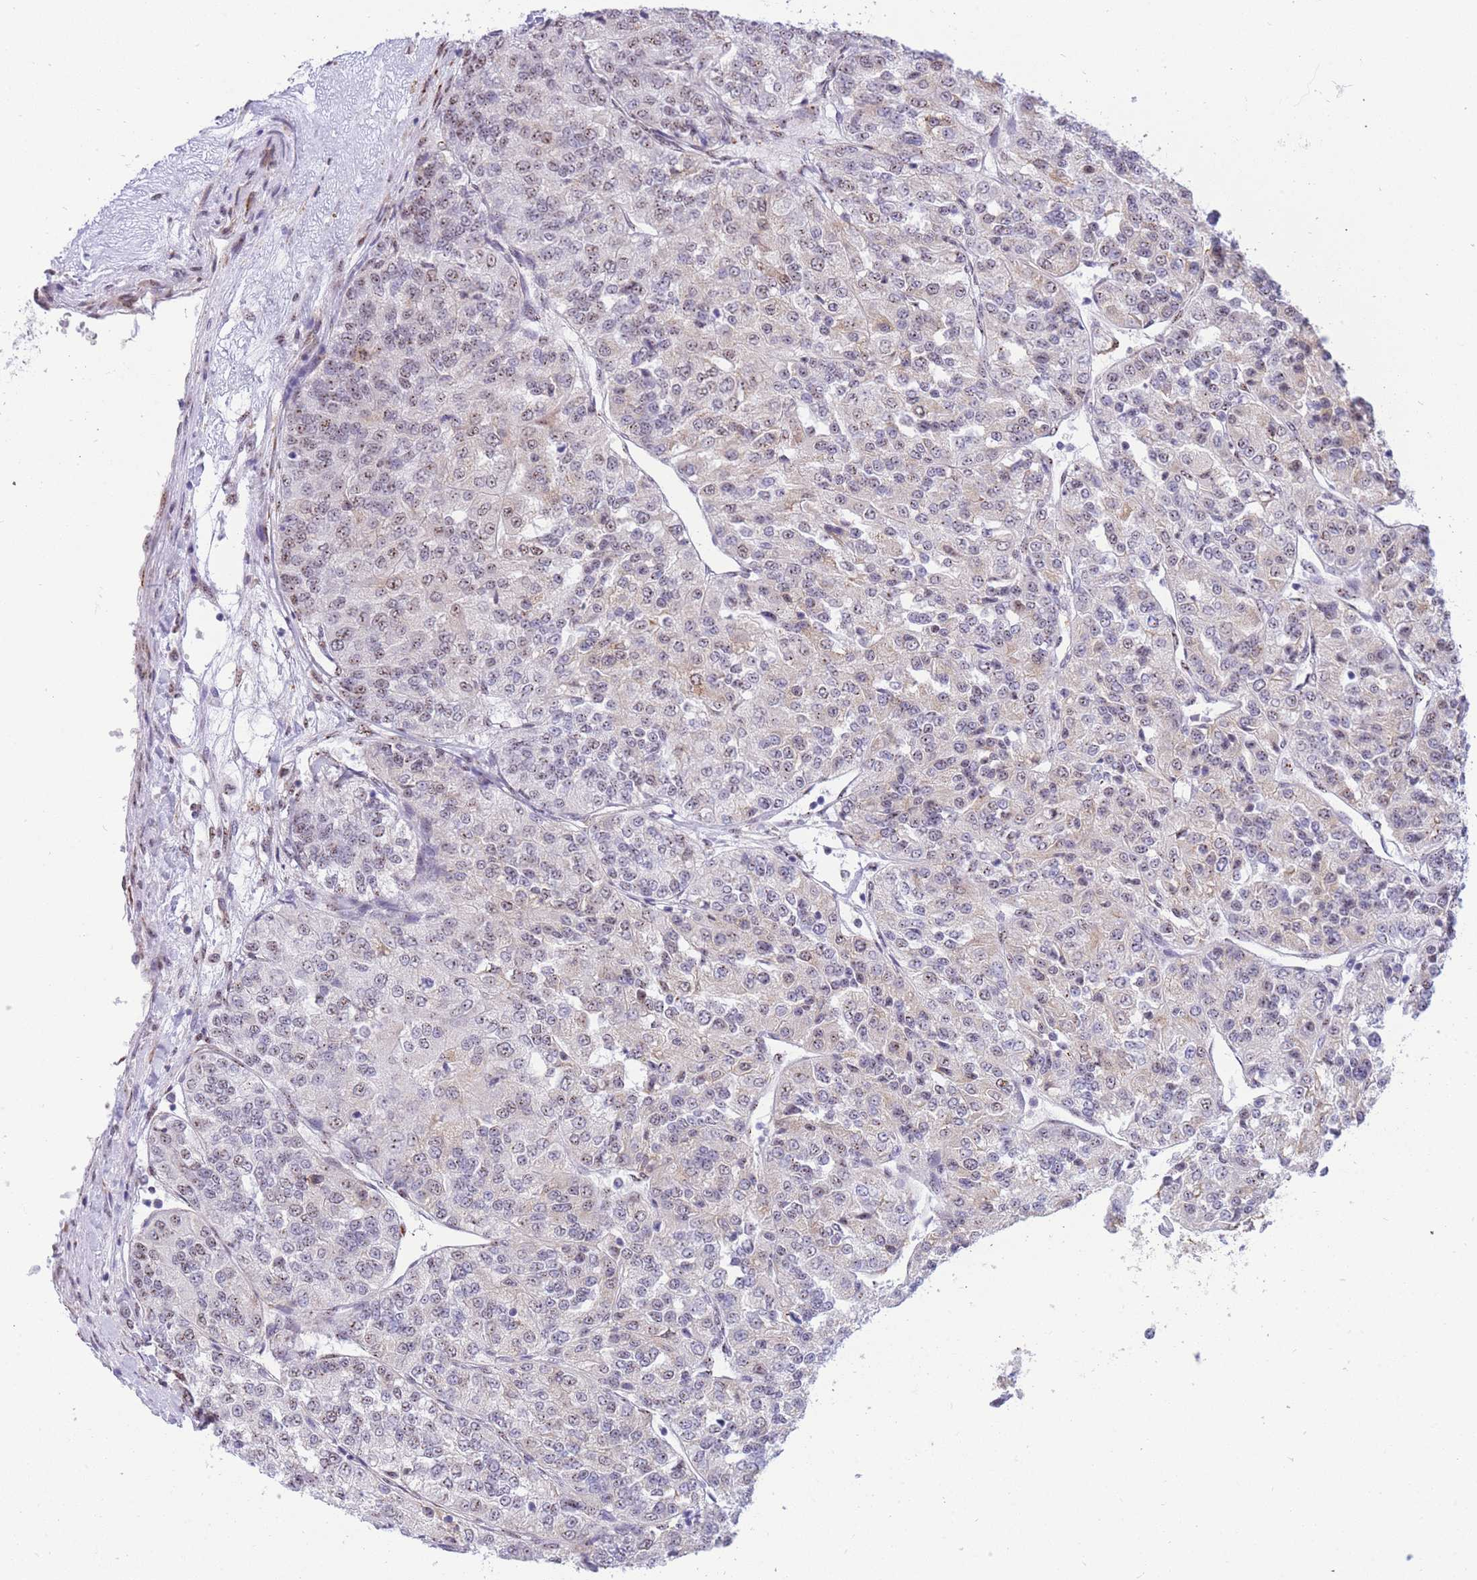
{"staining": {"intensity": "weak", "quantity": "<25%", "location": "cytoplasmic/membranous,nuclear"}, "tissue": "renal cancer", "cell_type": "Tumor cells", "image_type": "cancer", "snomed": [{"axis": "morphology", "description": "Adenocarcinoma, NOS"}, {"axis": "topography", "description": "Kidney"}], "caption": "High magnification brightfield microscopy of adenocarcinoma (renal) stained with DAB (brown) and counterstained with hematoxylin (blue): tumor cells show no significant expression.", "gene": "FAM153A", "patient": {"sex": "female", "age": 63}}